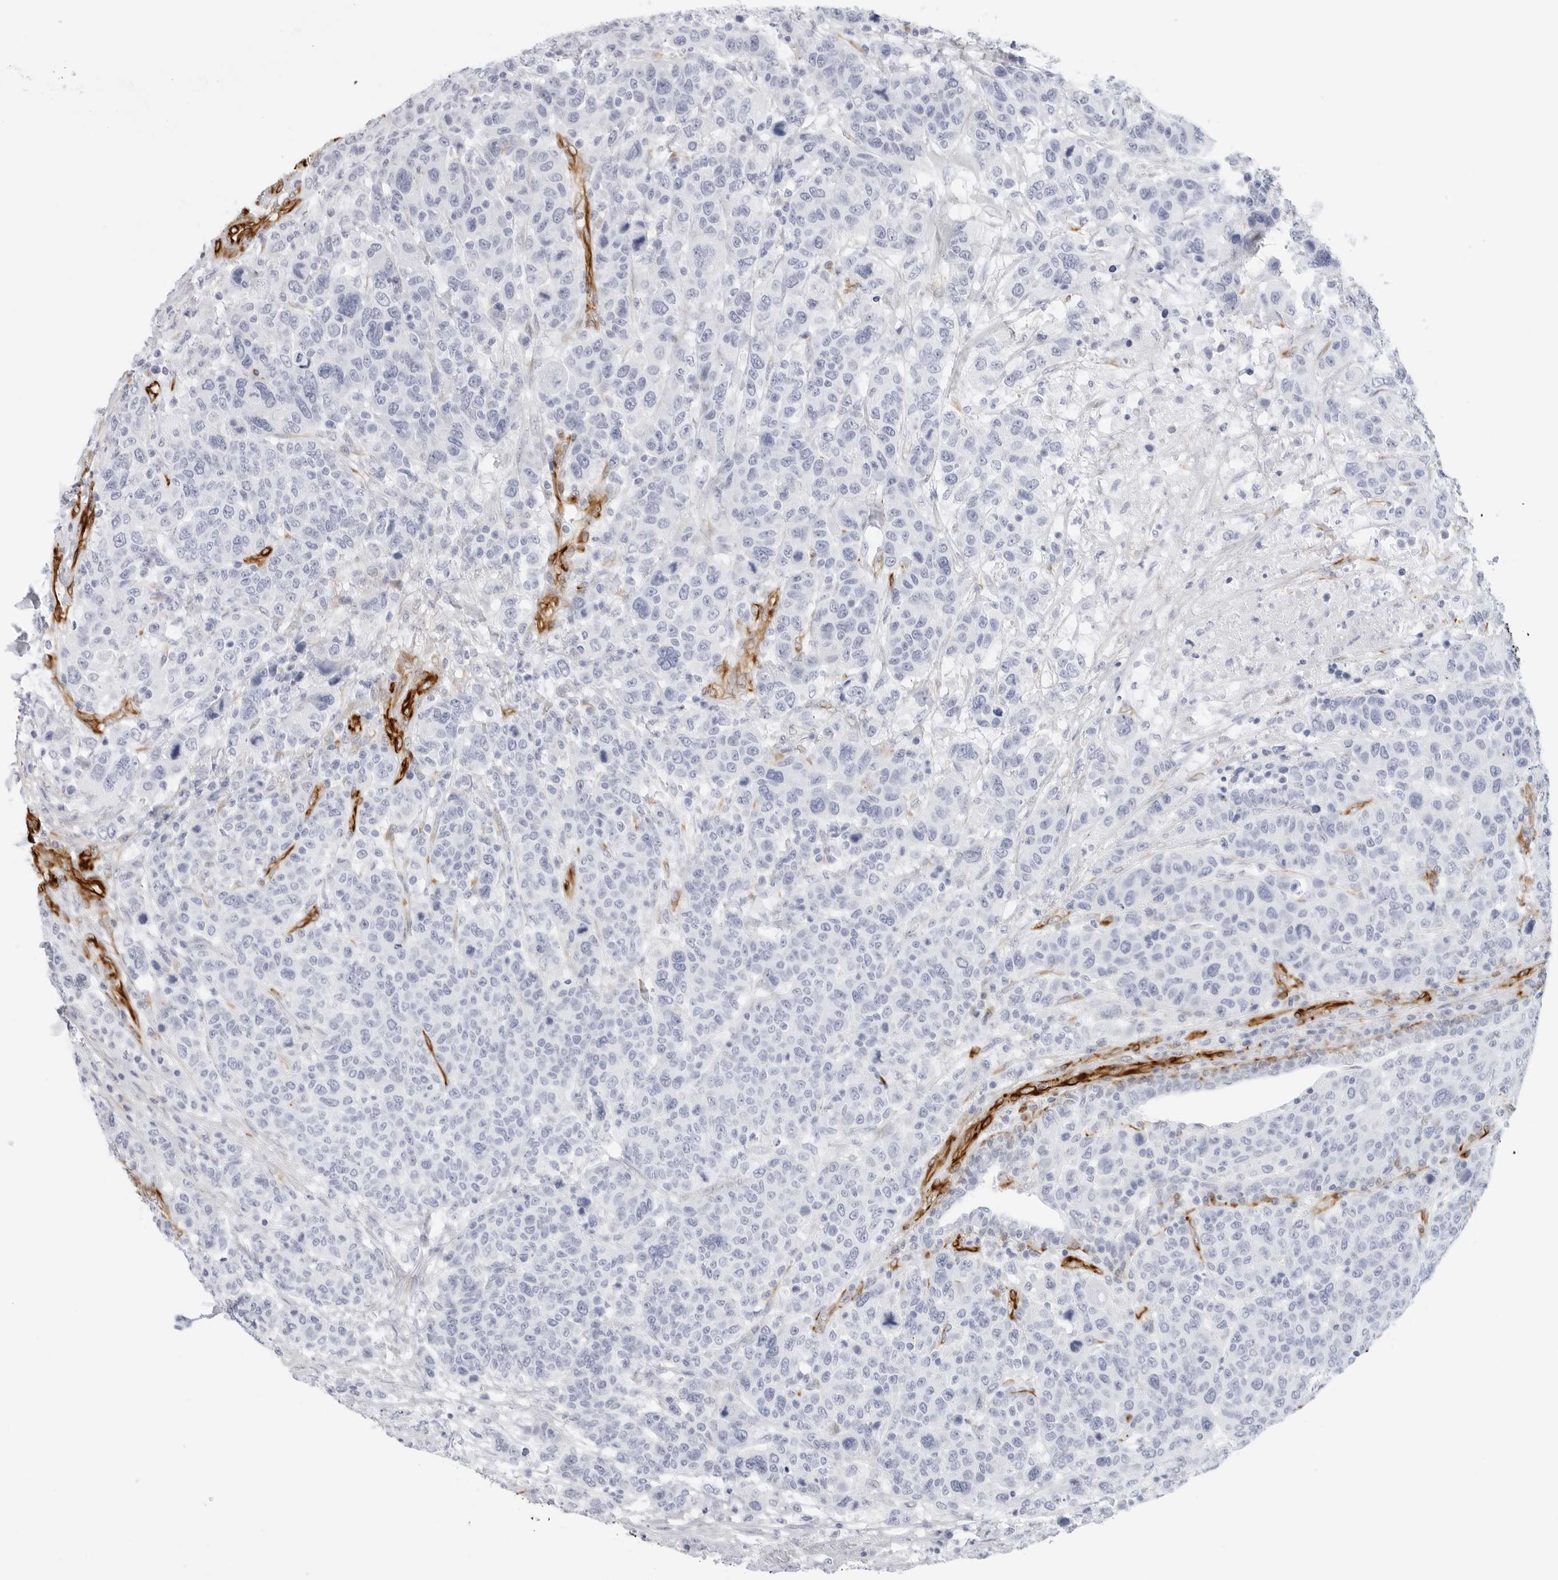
{"staining": {"intensity": "negative", "quantity": "none", "location": "none"}, "tissue": "breast cancer", "cell_type": "Tumor cells", "image_type": "cancer", "snomed": [{"axis": "morphology", "description": "Duct carcinoma"}, {"axis": "topography", "description": "Breast"}], "caption": "Immunohistochemistry photomicrograph of neoplastic tissue: human breast cancer (intraductal carcinoma) stained with DAB (3,3'-diaminobenzidine) reveals no significant protein expression in tumor cells.", "gene": "NES", "patient": {"sex": "female", "age": 37}}